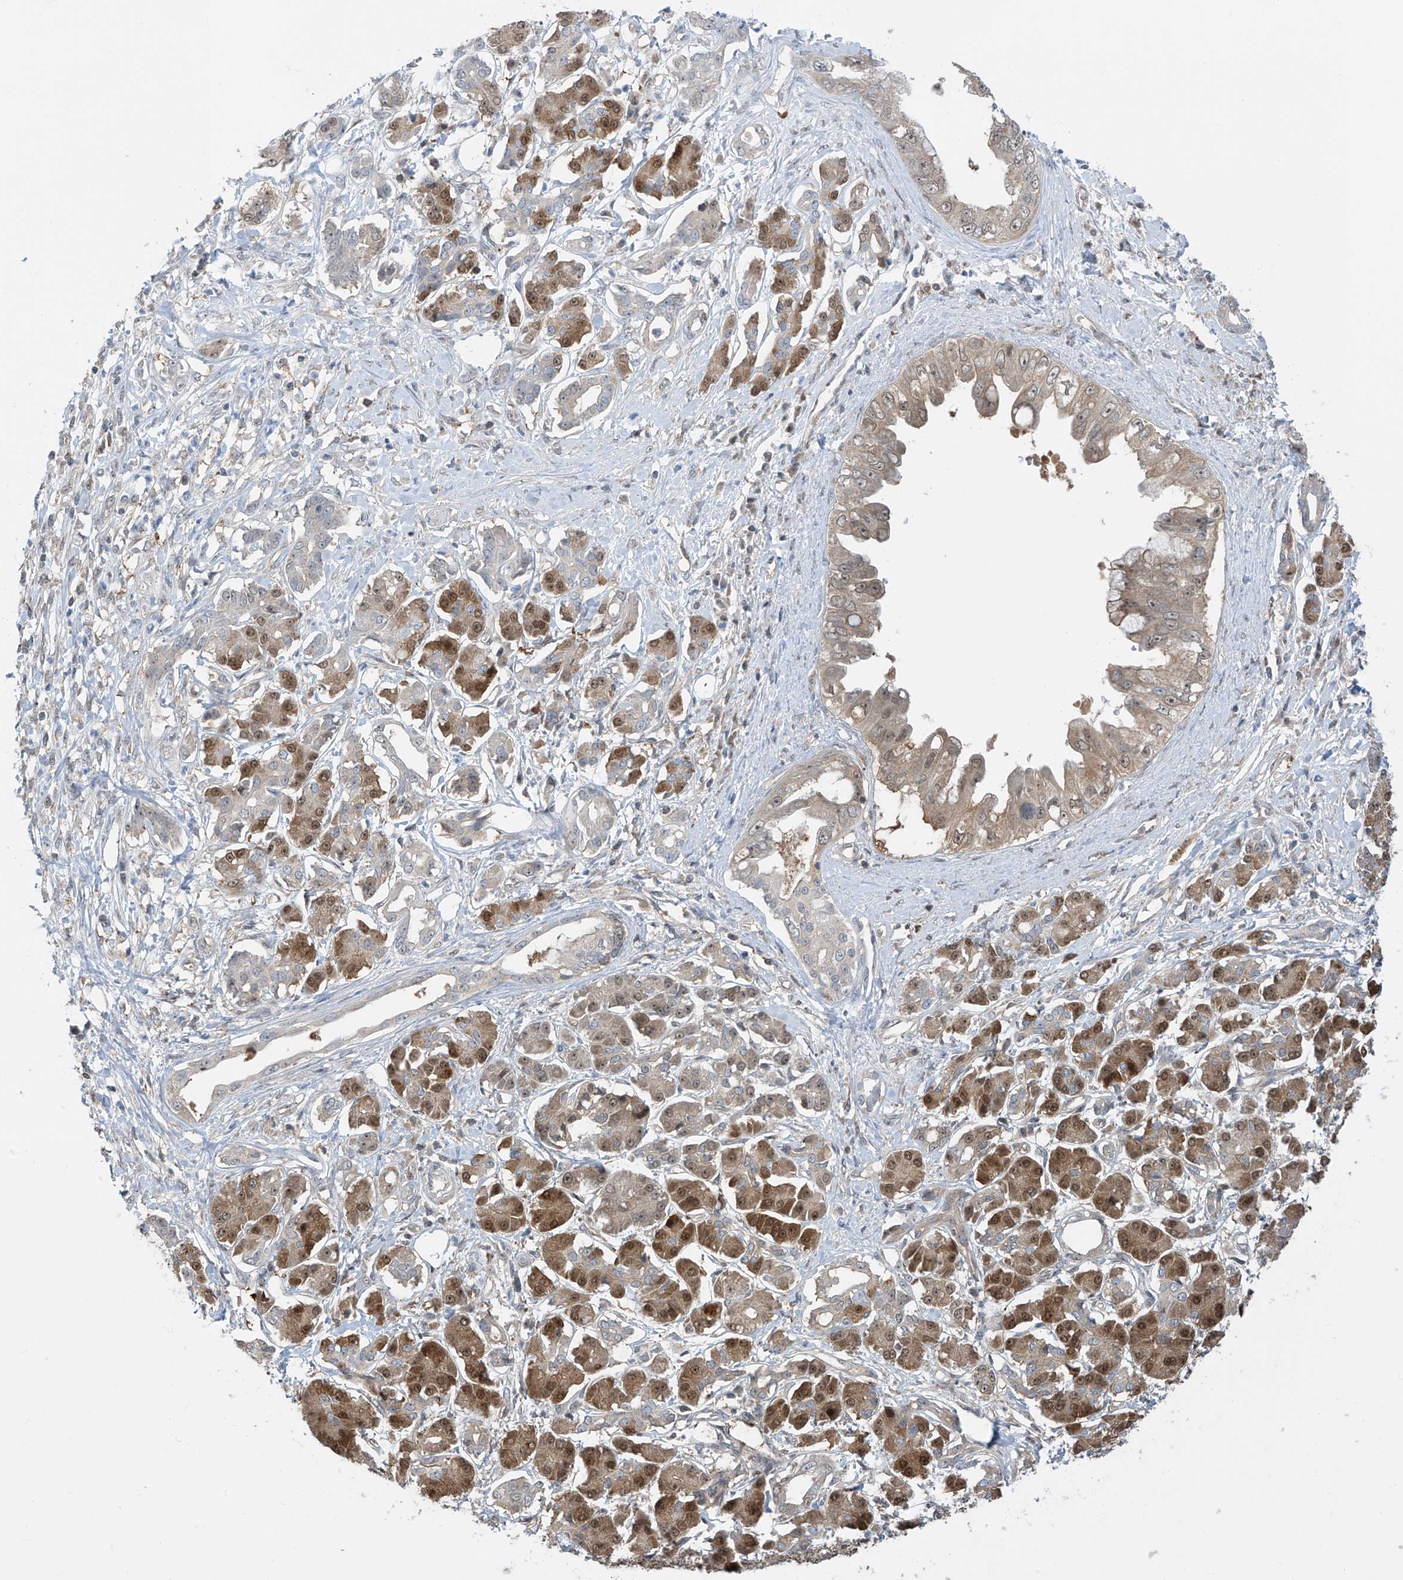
{"staining": {"intensity": "weak", "quantity": ">75%", "location": "cytoplasmic/membranous"}, "tissue": "pancreatic cancer", "cell_type": "Tumor cells", "image_type": "cancer", "snomed": [{"axis": "morphology", "description": "Adenocarcinoma, NOS"}, {"axis": "topography", "description": "Pancreas"}], "caption": "Immunohistochemistry (IHC) (DAB) staining of human pancreatic cancer (adenocarcinoma) exhibits weak cytoplasmic/membranous protein positivity in about >75% of tumor cells. (DAB (3,3'-diaminobenzidine) IHC, brown staining for protein, blue staining for nuclei).", "gene": "TTC38", "patient": {"sex": "female", "age": 56}}